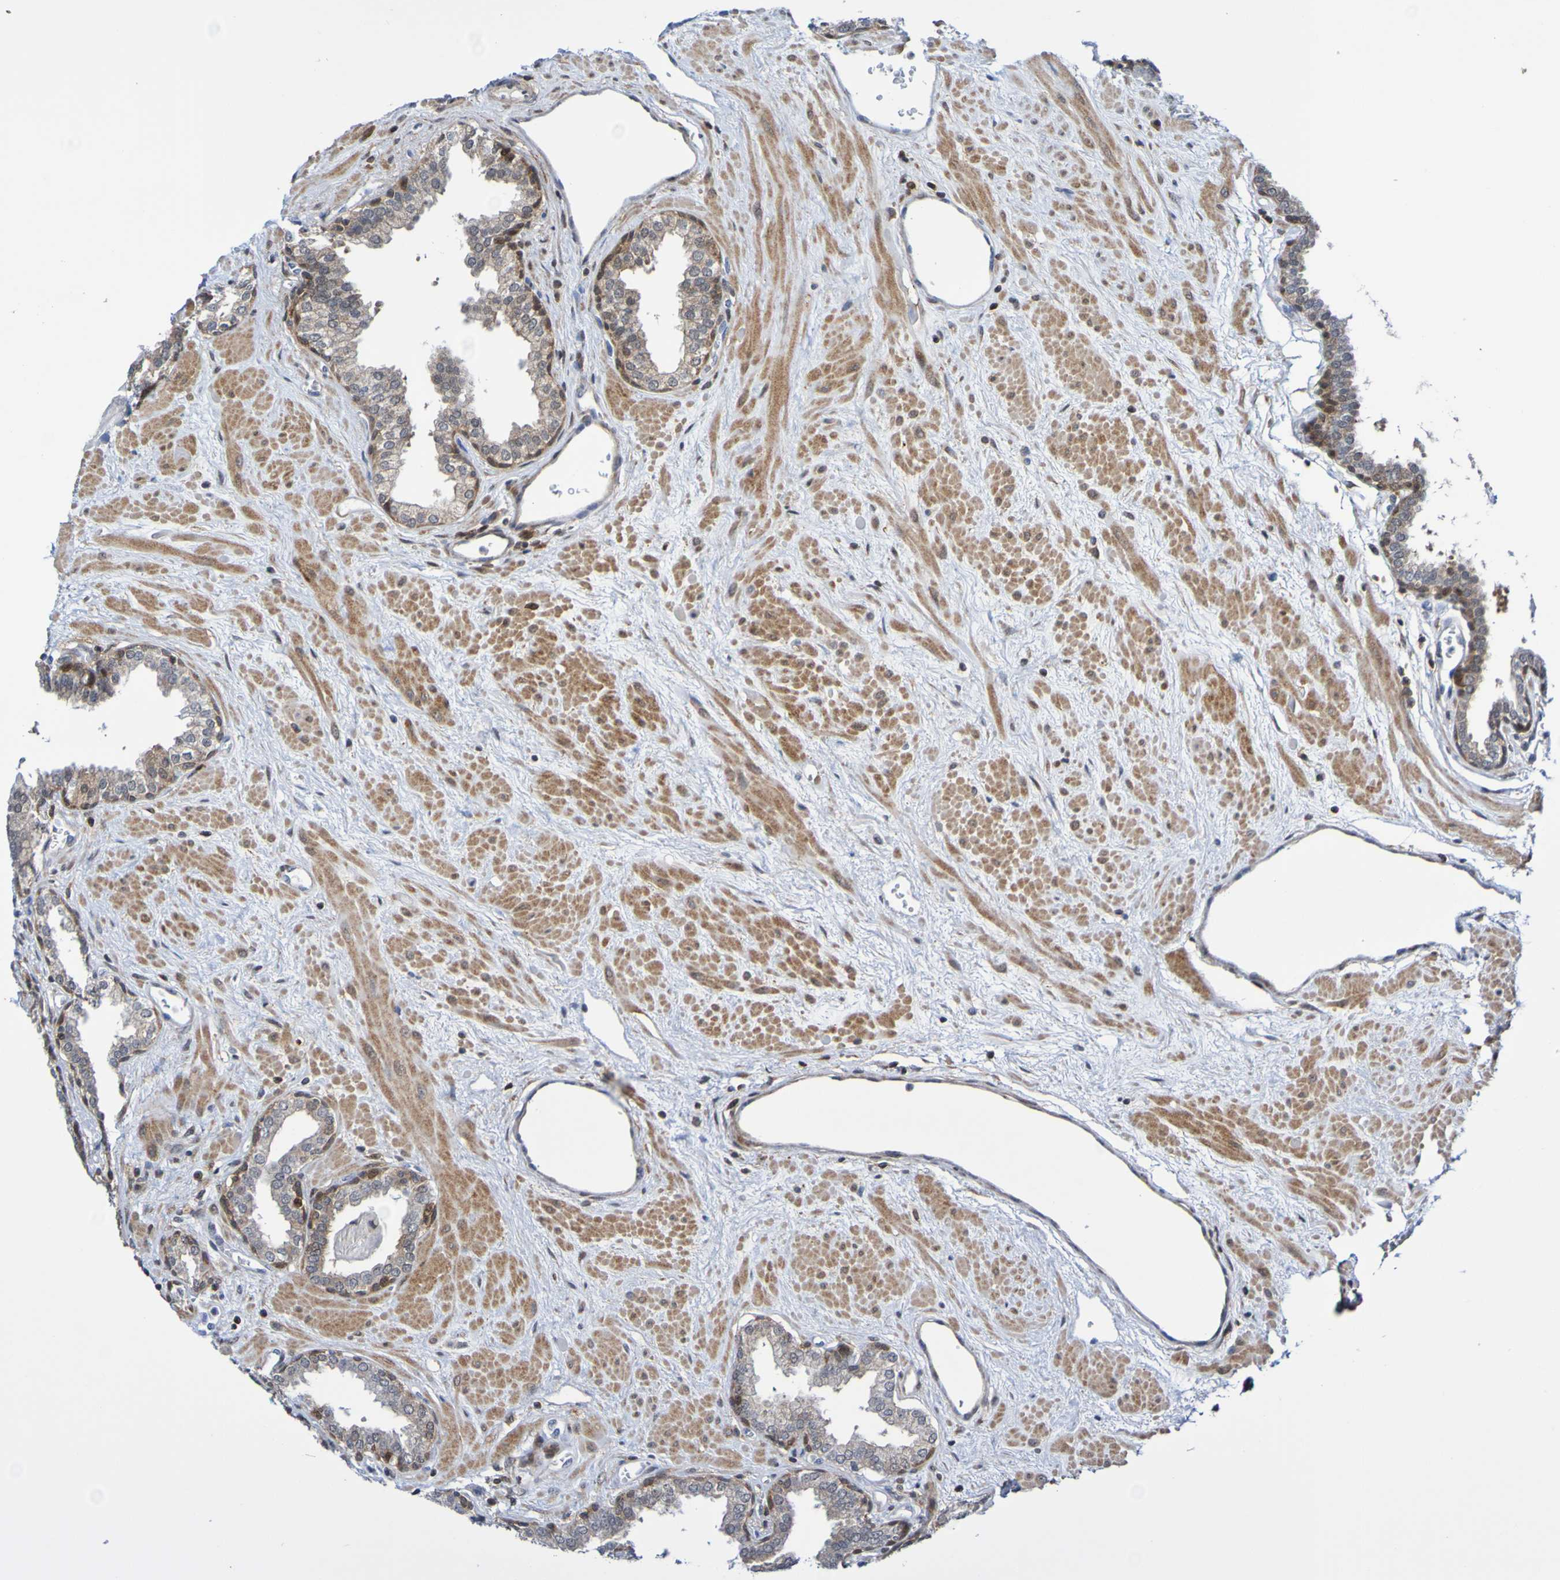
{"staining": {"intensity": "moderate", "quantity": ">75%", "location": "cytoplasmic/membranous"}, "tissue": "prostate", "cell_type": "Glandular cells", "image_type": "normal", "snomed": [{"axis": "morphology", "description": "Normal tissue, NOS"}, {"axis": "topography", "description": "Prostate"}], "caption": "Protein positivity by IHC exhibits moderate cytoplasmic/membranous expression in about >75% of glandular cells in unremarkable prostate. (Brightfield microscopy of DAB IHC at high magnification).", "gene": "ATIC", "patient": {"sex": "male", "age": 51}}